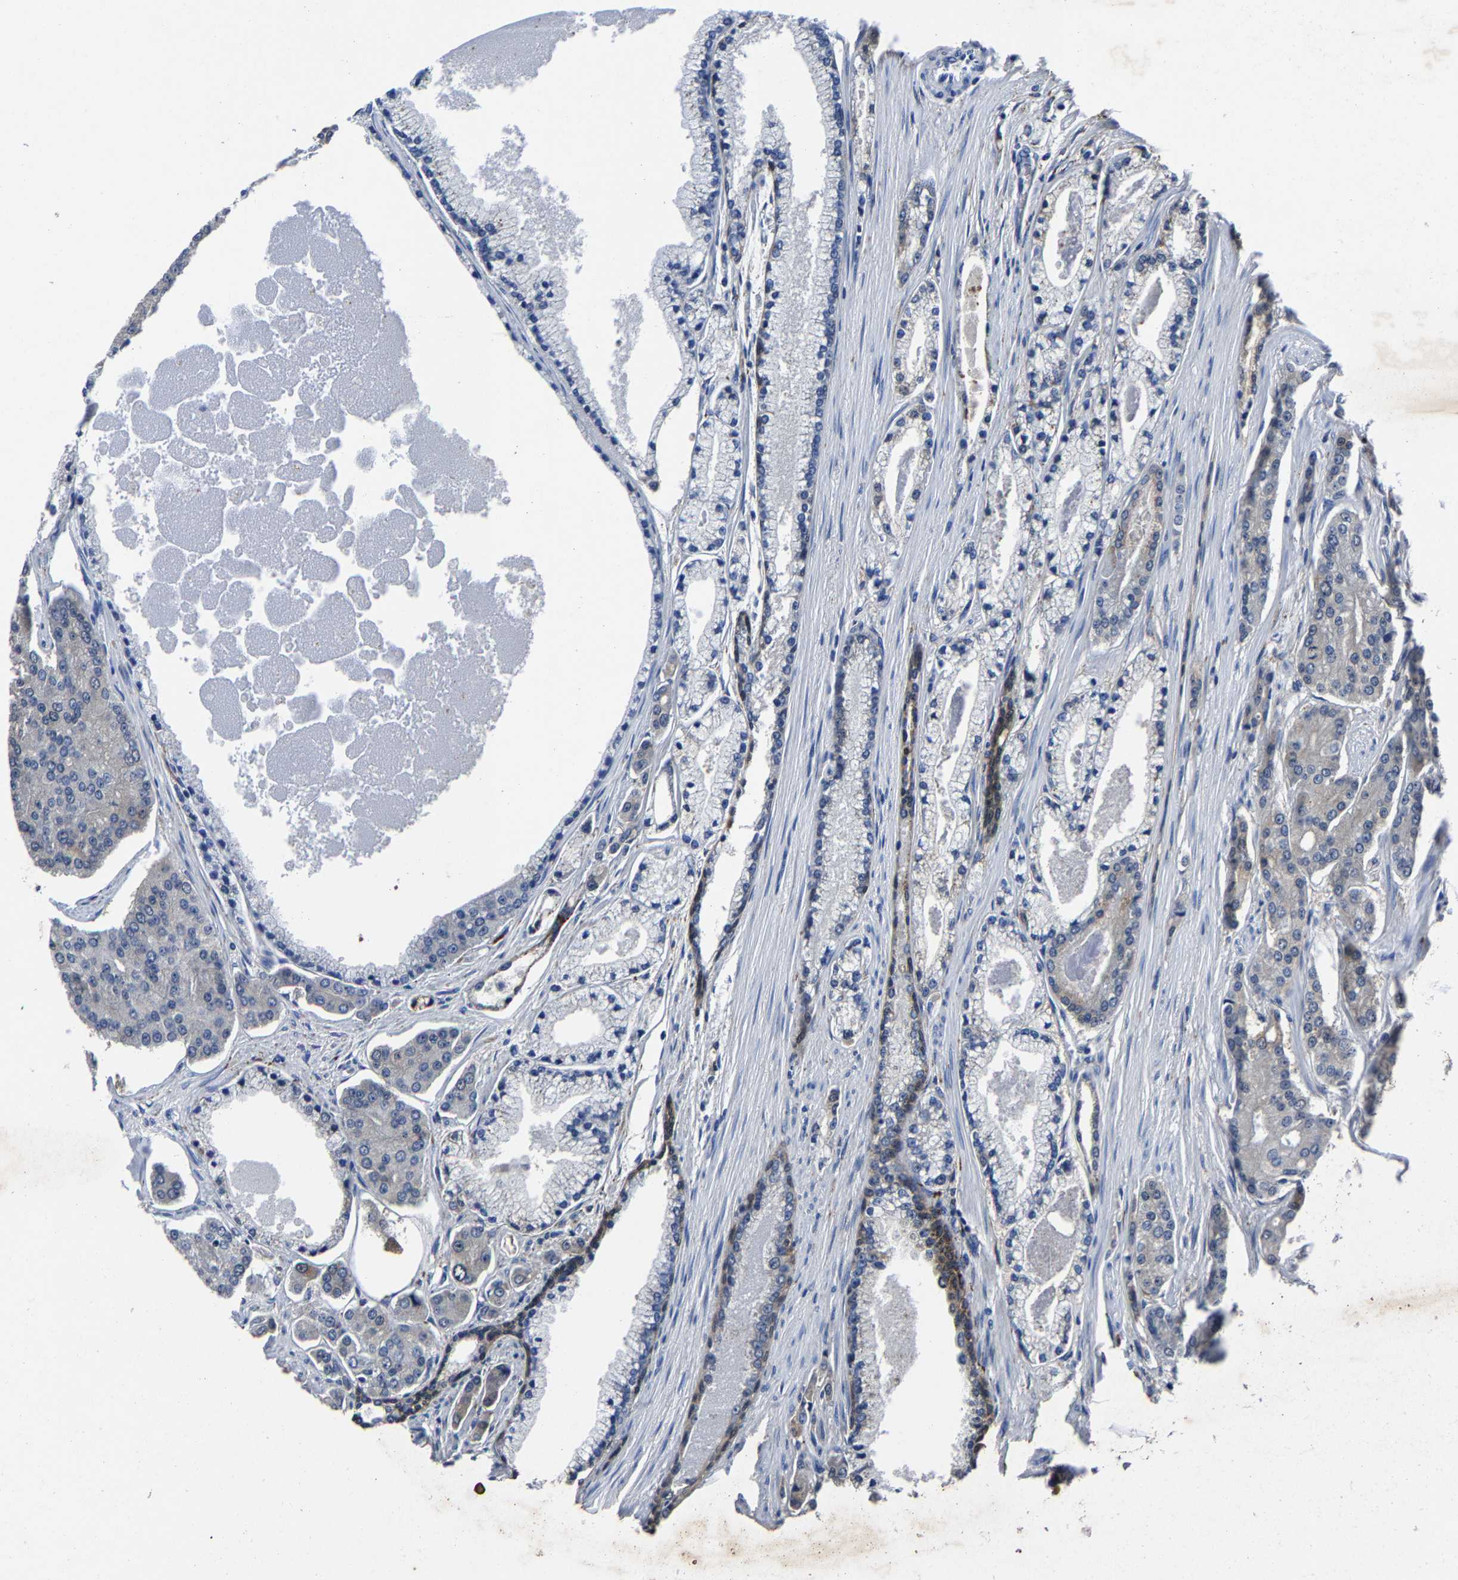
{"staining": {"intensity": "negative", "quantity": "none", "location": "none"}, "tissue": "prostate cancer", "cell_type": "Tumor cells", "image_type": "cancer", "snomed": [{"axis": "morphology", "description": "Adenocarcinoma, High grade"}, {"axis": "topography", "description": "Prostate"}], "caption": "Immunohistochemistry photomicrograph of human adenocarcinoma (high-grade) (prostate) stained for a protein (brown), which displays no expression in tumor cells. The staining was performed using DAB to visualize the protein expression in brown, while the nuclei were stained in blue with hematoxylin (Magnification: 20x).", "gene": "PSPH", "patient": {"sex": "male", "age": 71}}